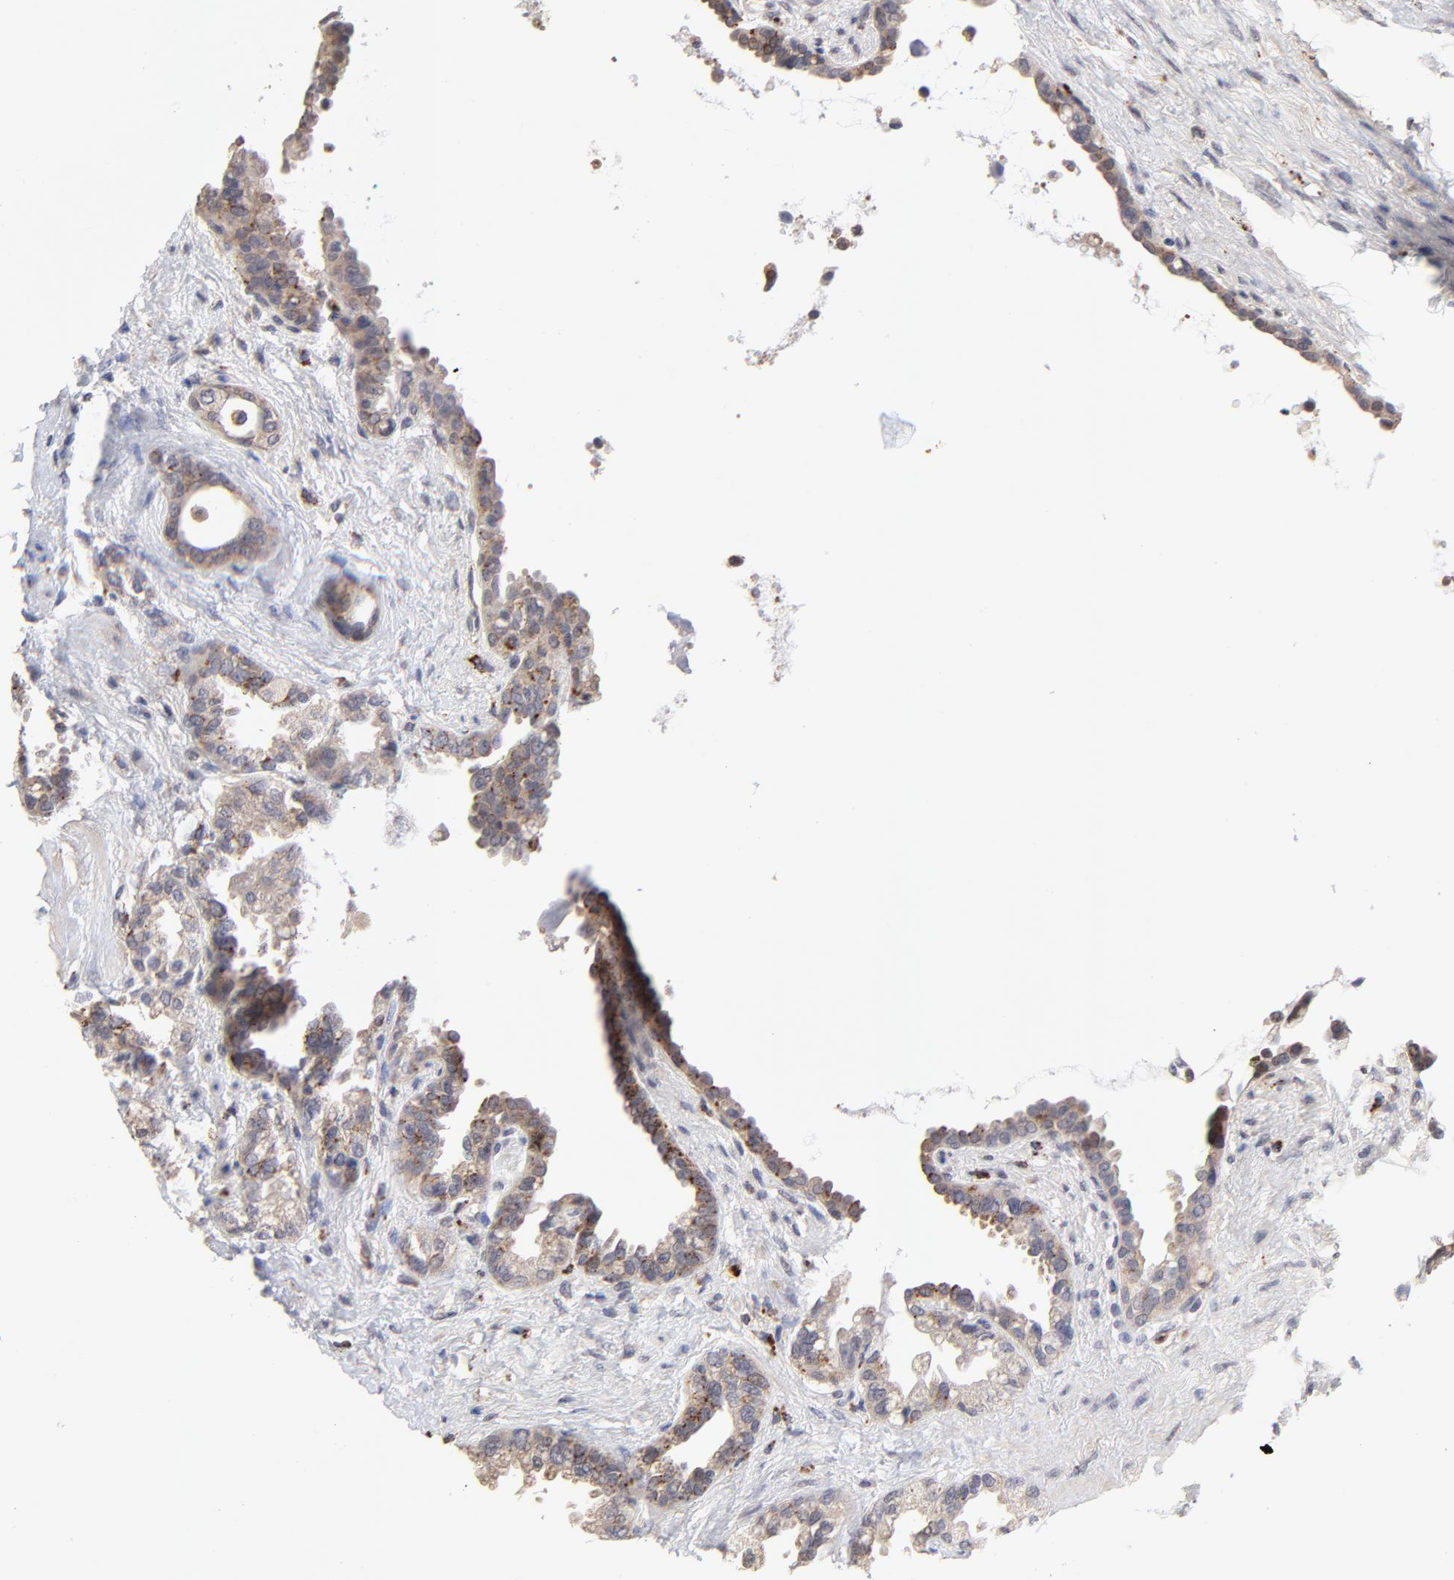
{"staining": {"intensity": "moderate", "quantity": "25%-75%", "location": "cytoplasmic/membranous"}, "tissue": "seminal vesicle", "cell_type": "Glandular cells", "image_type": "normal", "snomed": [{"axis": "morphology", "description": "Normal tissue, NOS"}, {"axis": "topography", "description": "Seminal veicle"}], "caption": "An image of seminal vesicle stained for a protein demonstrates moderate cytoplasmic/membranous brown staining in glandular cells. The protein of interest is stained brown, and the nuclei are stained in blue (DAB (3,3'-diaminobenzidine) IHC with brightfield microscopy, high magnification).", "gene": "PDE4B", "patient": {"sex": "male", "age": 61}}